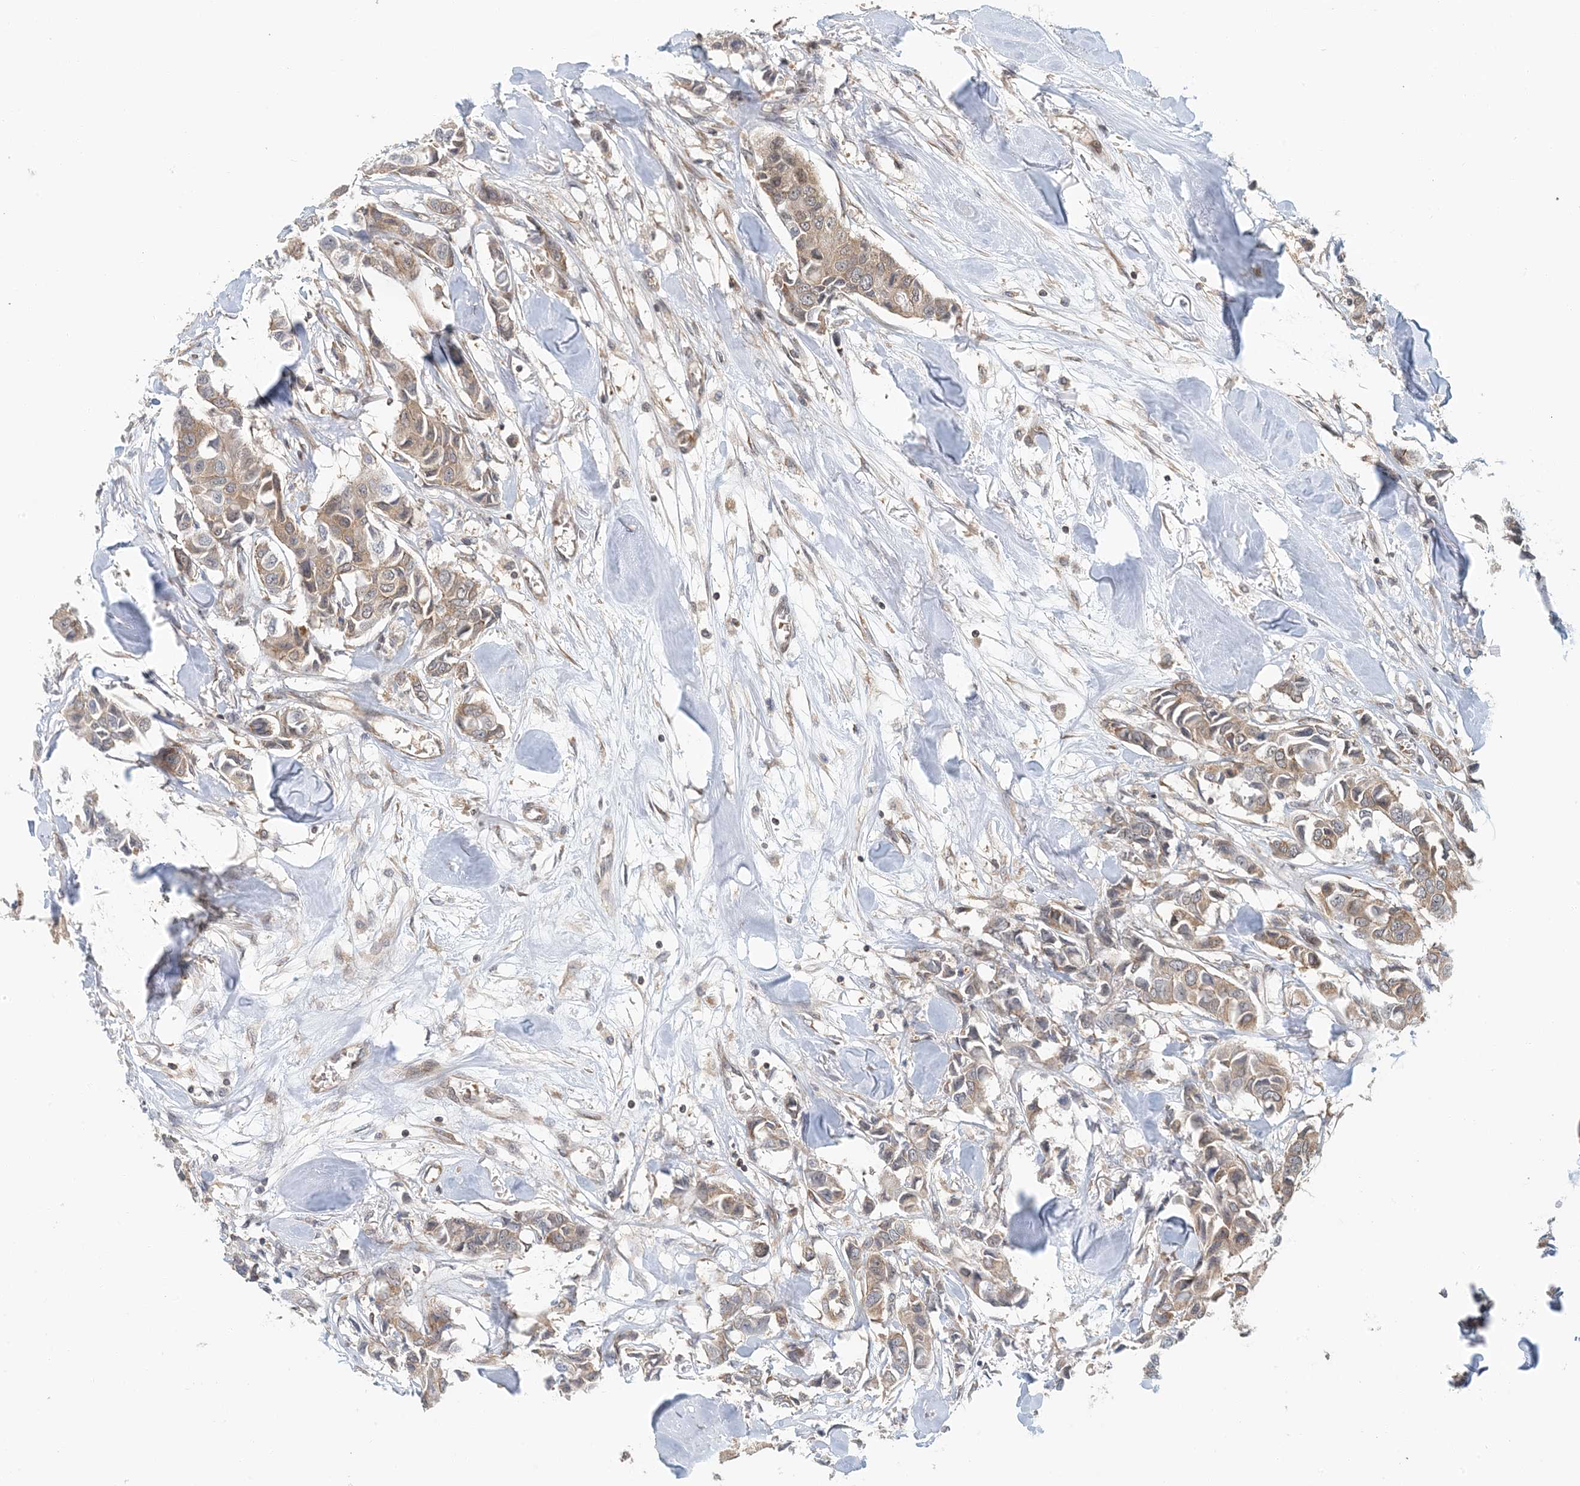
{"staining": {"intensity": "weak", "quantity": ">75%", "location": "cytoplasmic/membranous"}, "tissue": "breast cancer", "cell_type": "Tumor cells", "image_type": "cancer", "snomed": [{"axis": "morphology", "description": "Duct carcinoma"}, {"axis": "topography", "description": "Breast"}], "caption": "A brown stain labels weak cytoplasmic/membranous positivity of a protein in breast invasive ductal carcinoma tumor cells.", "gene": "ATP13A2", "patient": {"sex": "female", "age": 80}}